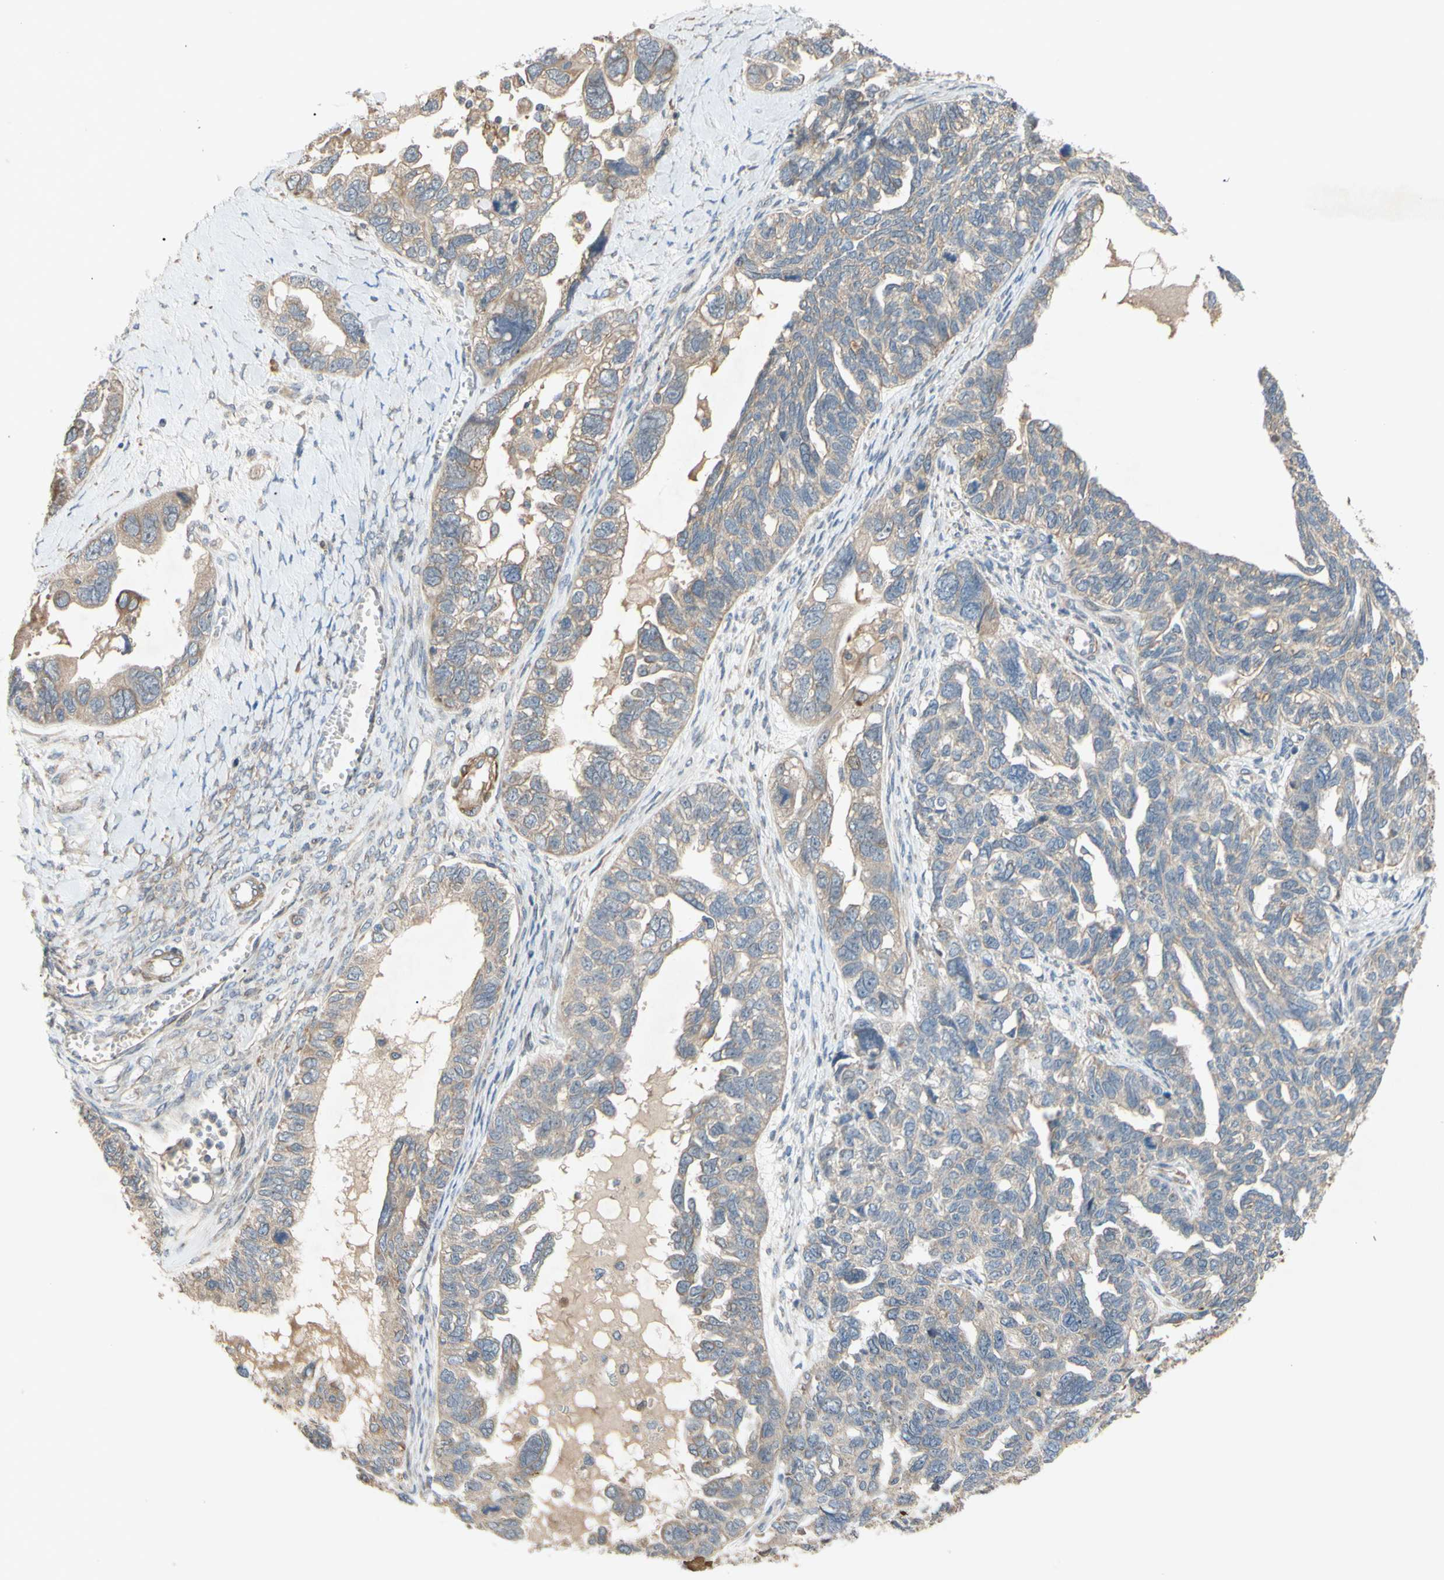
{"staining": {"intensity": "weak", "quantity": ">75%", "location": "cytoplasmic/membranous"}, "tissue": "ovarian cancer", "cell_type": "Tumor cells", "image_type": "cancer", "snomed": [{"axis": "morphology", "description": "Cystadenocarcinoma, serous, NOS"}, {"axis": "topography", "description": "Ovary"}], "caption": "Approximately >75% of tumor cells in ovarian cancer (serous cystadenocarcinoma) exhibit weak cytoplasmic/membranous protein staining as visualized by brown immunohistochemical staining.", "gene": "PARD6A", "patient": {"sex": "female", "age": 79}}